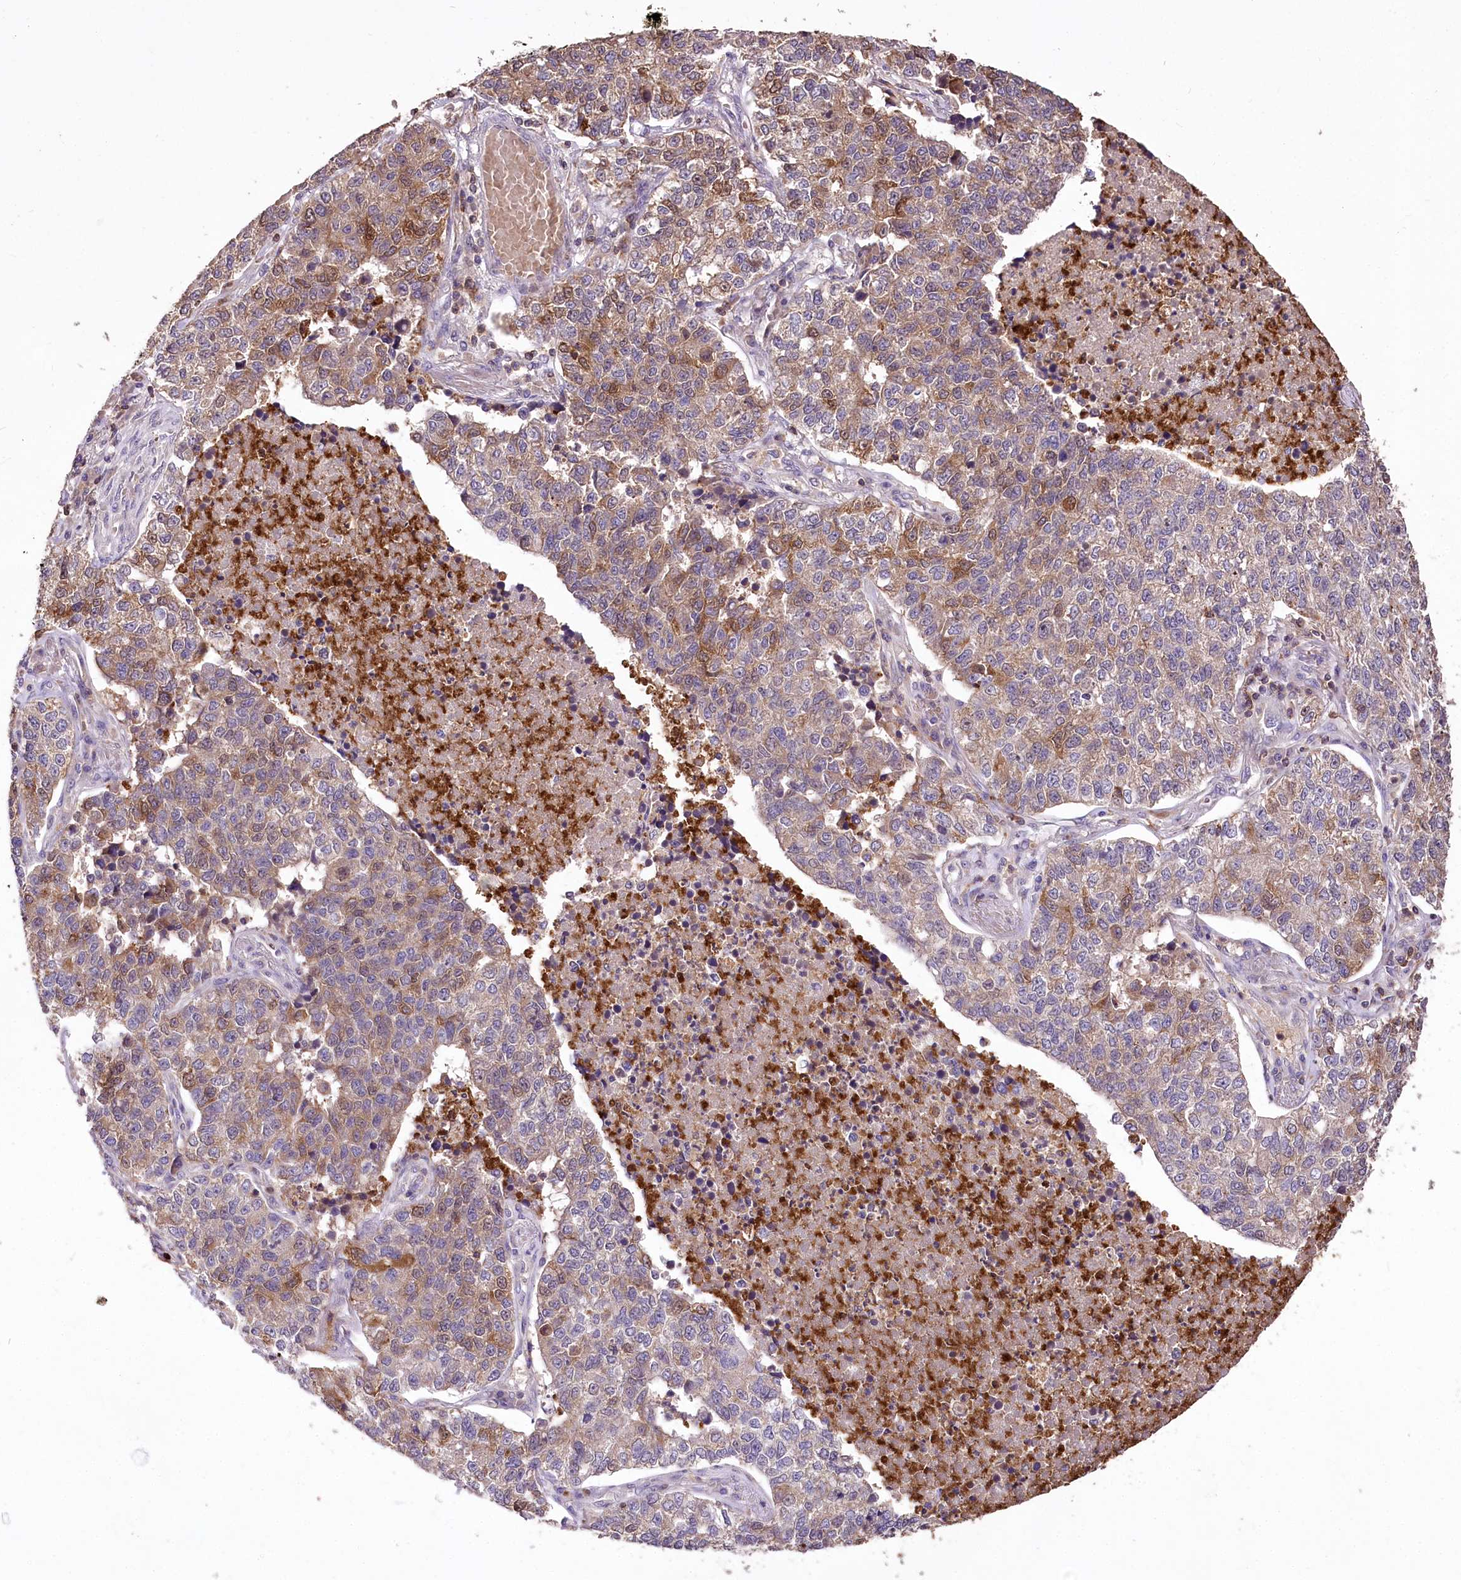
{"staining": {"intensity": "moderate", "quantity": "<25%", "location": "cytoplasmic/membranous,nuclear"}, "tissue": "lung cancer", "cell_type": "Tumor cells", "image_type": "cancer", "snomed": [{"axis": "morphology", "description": "Adenocarcinoma, NOS"}, {"axis": "topography", "description": "Lung"}], "caption": "Lung adenocarcinoma stained with immunohistochemistry (IHC) shows moderate cytoplasmic/membranous and nuclear staining in about <25% of tumor cells.", "gene": "SERGEF", "patient": {"sex": "male", "age": 49}}